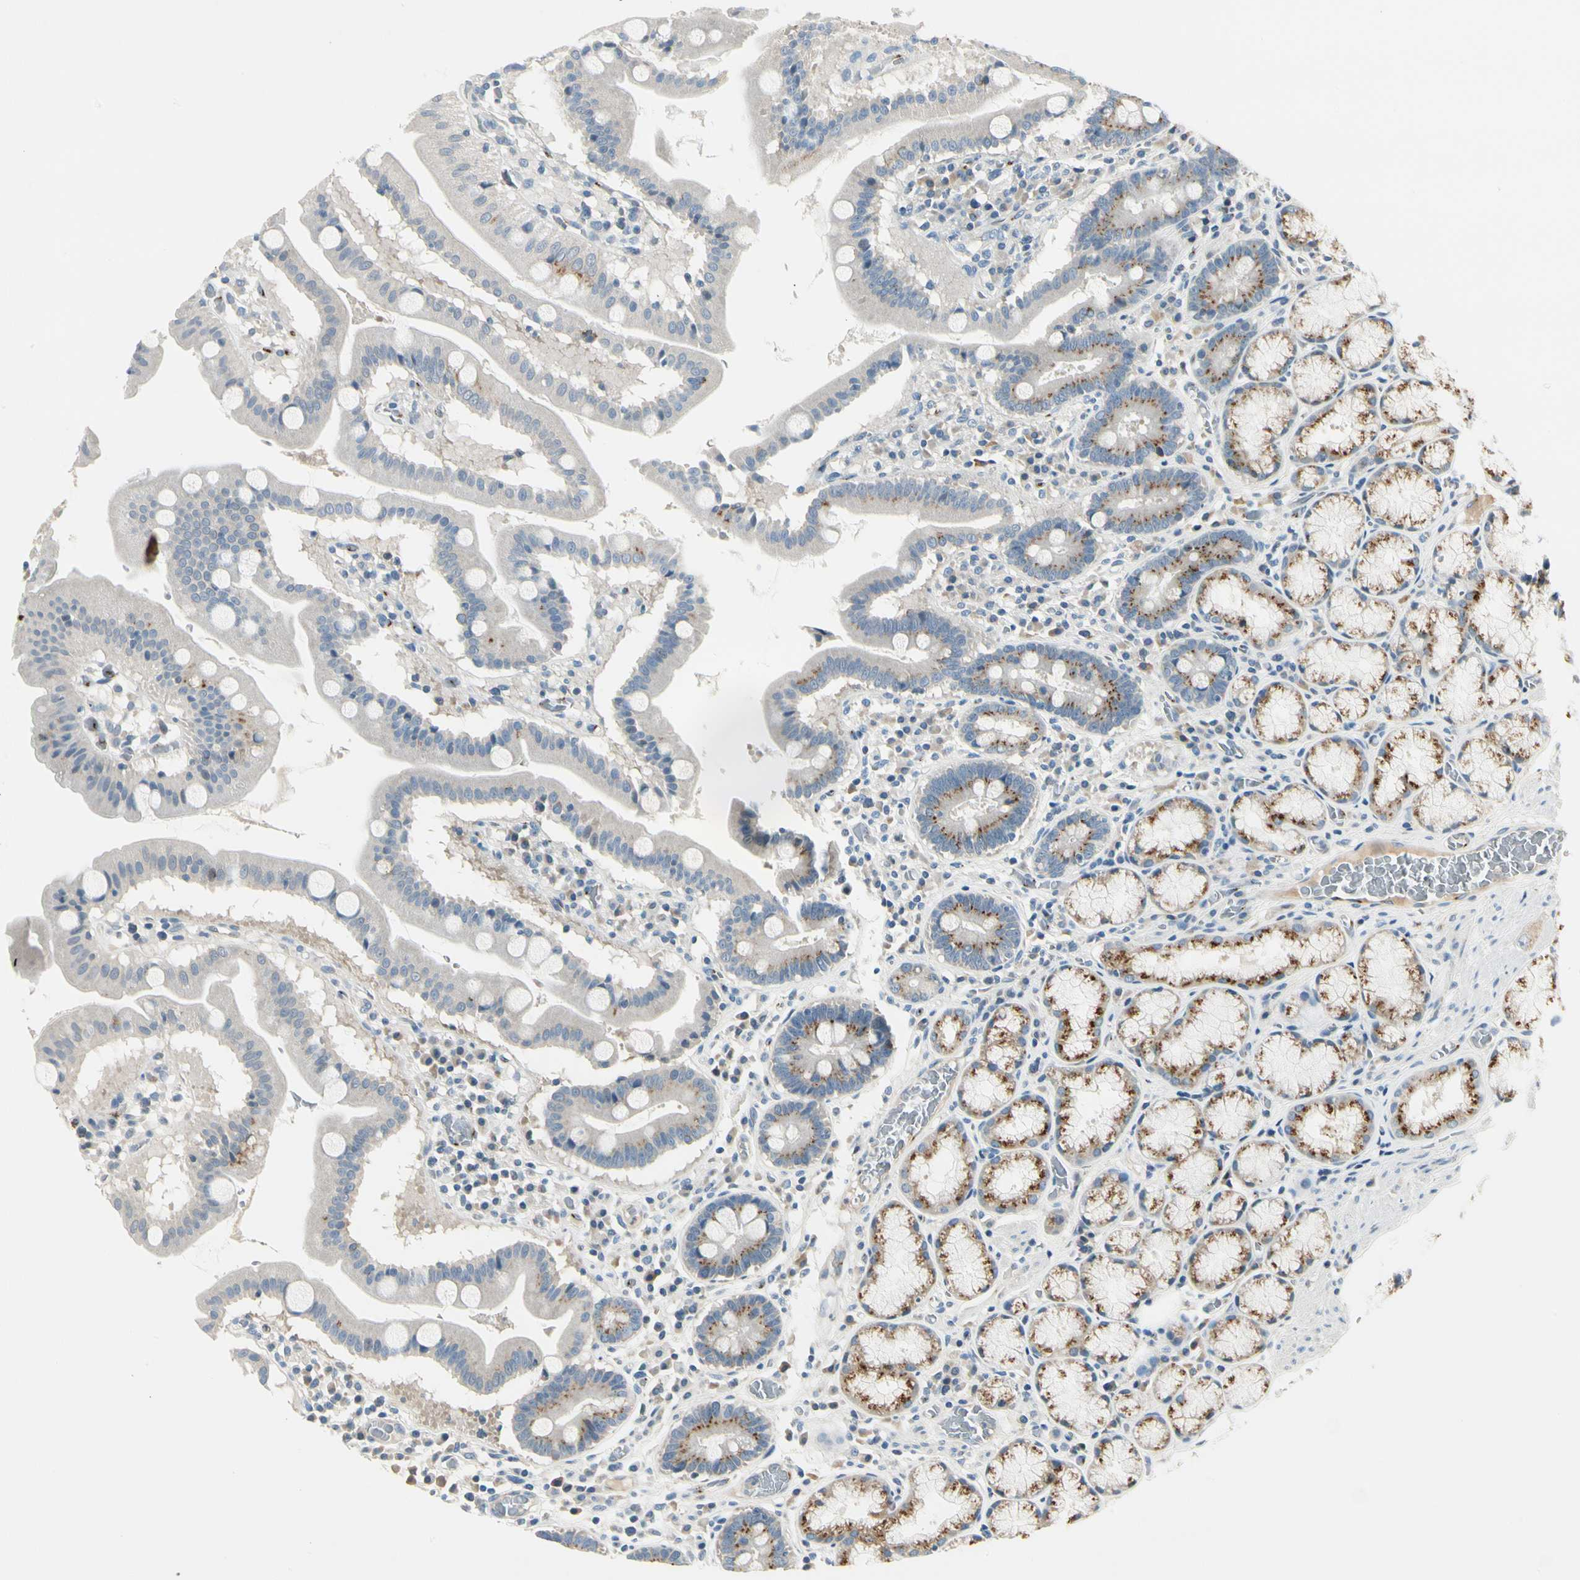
{"staining": {"intensity": "moderate", "quantity": ">75%", "location": "cytoplasmic/membranous"}, "tissue": "stomach", "cell_type": "Glandular cells", "image_type": "normal", "snomed": [{"axis": "morphology", "description": "Normal tissue, NOS"}, {"axis": "topography", "description": "Stomach, lower"}], "caption": "DAB immunohistochemical staining of unremarkable human stomach shows moderate cytoplasmic/membranous protein staining in about >75% of glandular cells. (DAB = brown stain, brightfield microscopy at high magnification).", "gene": "MANSC1", "patient": {"sex": "male", "age": 56}}